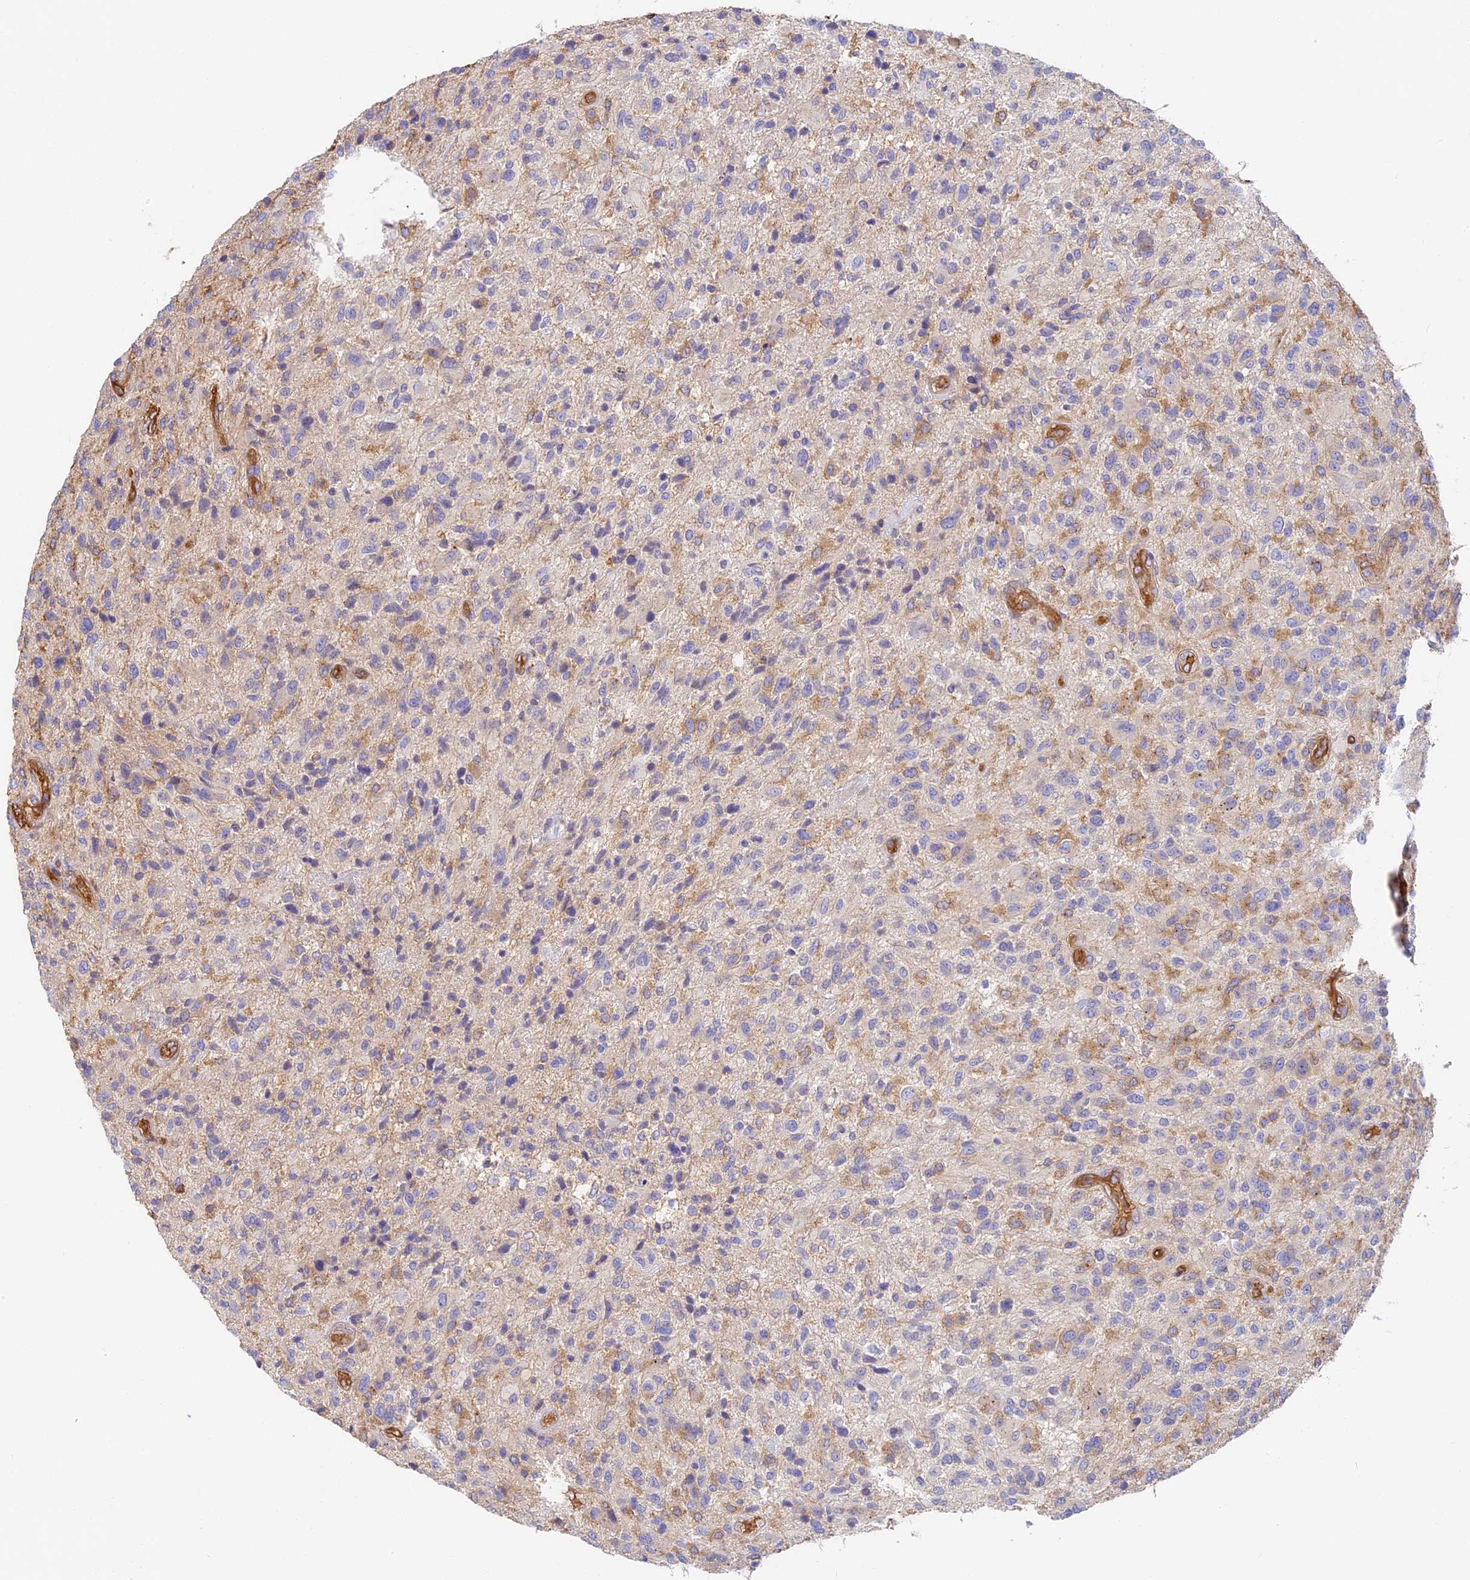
{"staining": {"intensity": "negative", "quantity": "none", "location": "none"}, "tissue": "glioma", "cell_type": "Tumor cells", "image_type": "cancer", "snomed": [{"axis": "morphology", "description": "Glioma, malignant, High grade"}, {"axis": "topography", "description": "Brain"}], "caption": "An immunohistochemistry (IHC) image of glioma is shown. There is no staining in tumor cells of glioma. (DAB IHC with hematoxylin counter stain).", "gene": "VPS18", "patient": {"sex": "male", "age": 47}}